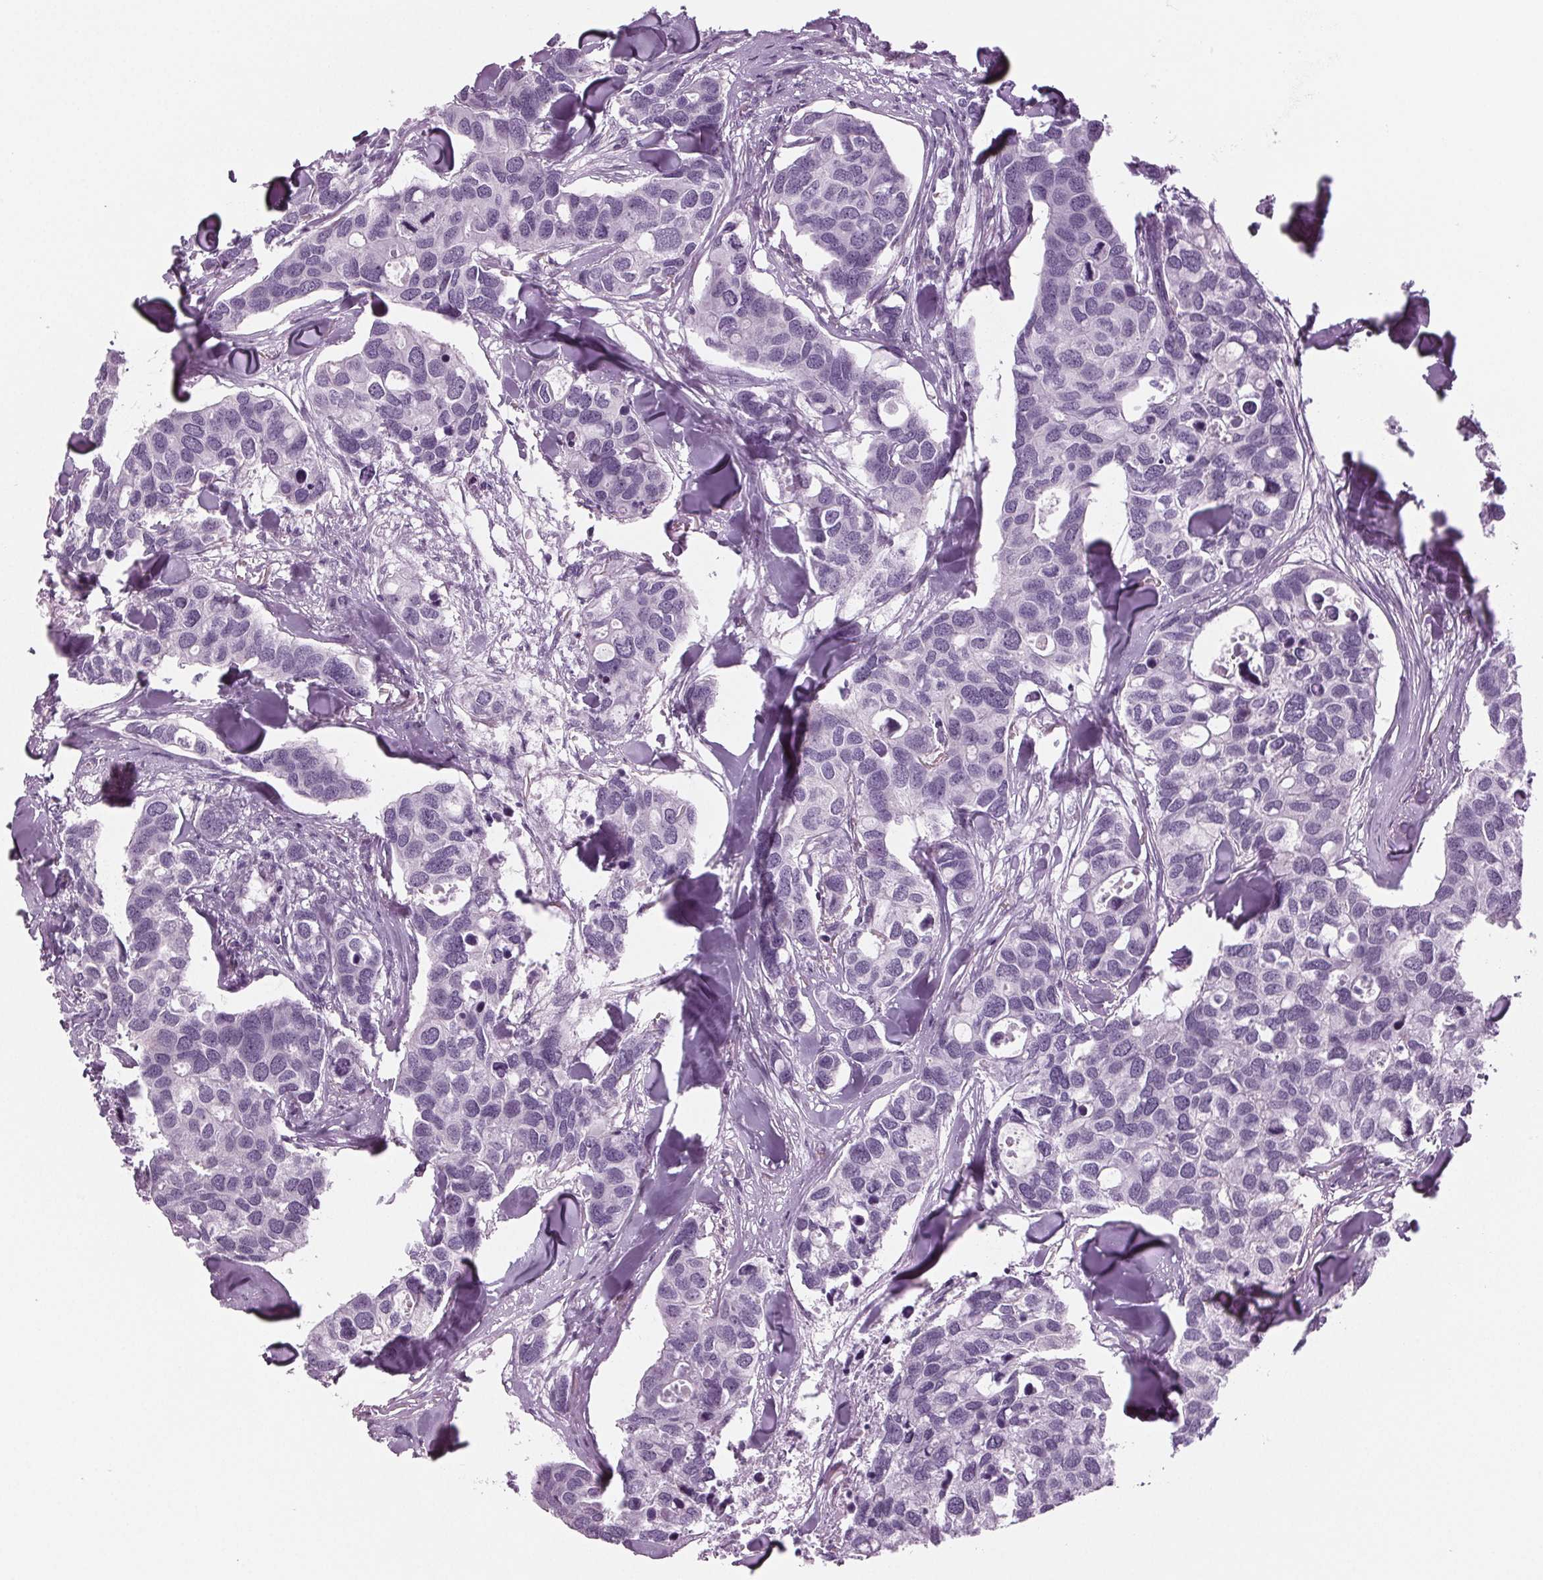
{"staining": {"intensity": "negative", "quantity": "none", "location": "none"}, "tissue": "breast cancer", "cell_type": "Tumor cells", "image_type": "cancer", "snomed": [{"axis": "morphology", "description": "Duct carcinoma"}, {"axis": "topography", "description": "Breast"}], "caption": "Immunohistochemistry histopathology image of neoplastic tissue: breast infiltrating ductal carcinoma stained with DAB exhibits no significant protein expression in tumor cells.", "gene": "BHLHE22", "patient": {"sex": "female", "age": 83}}